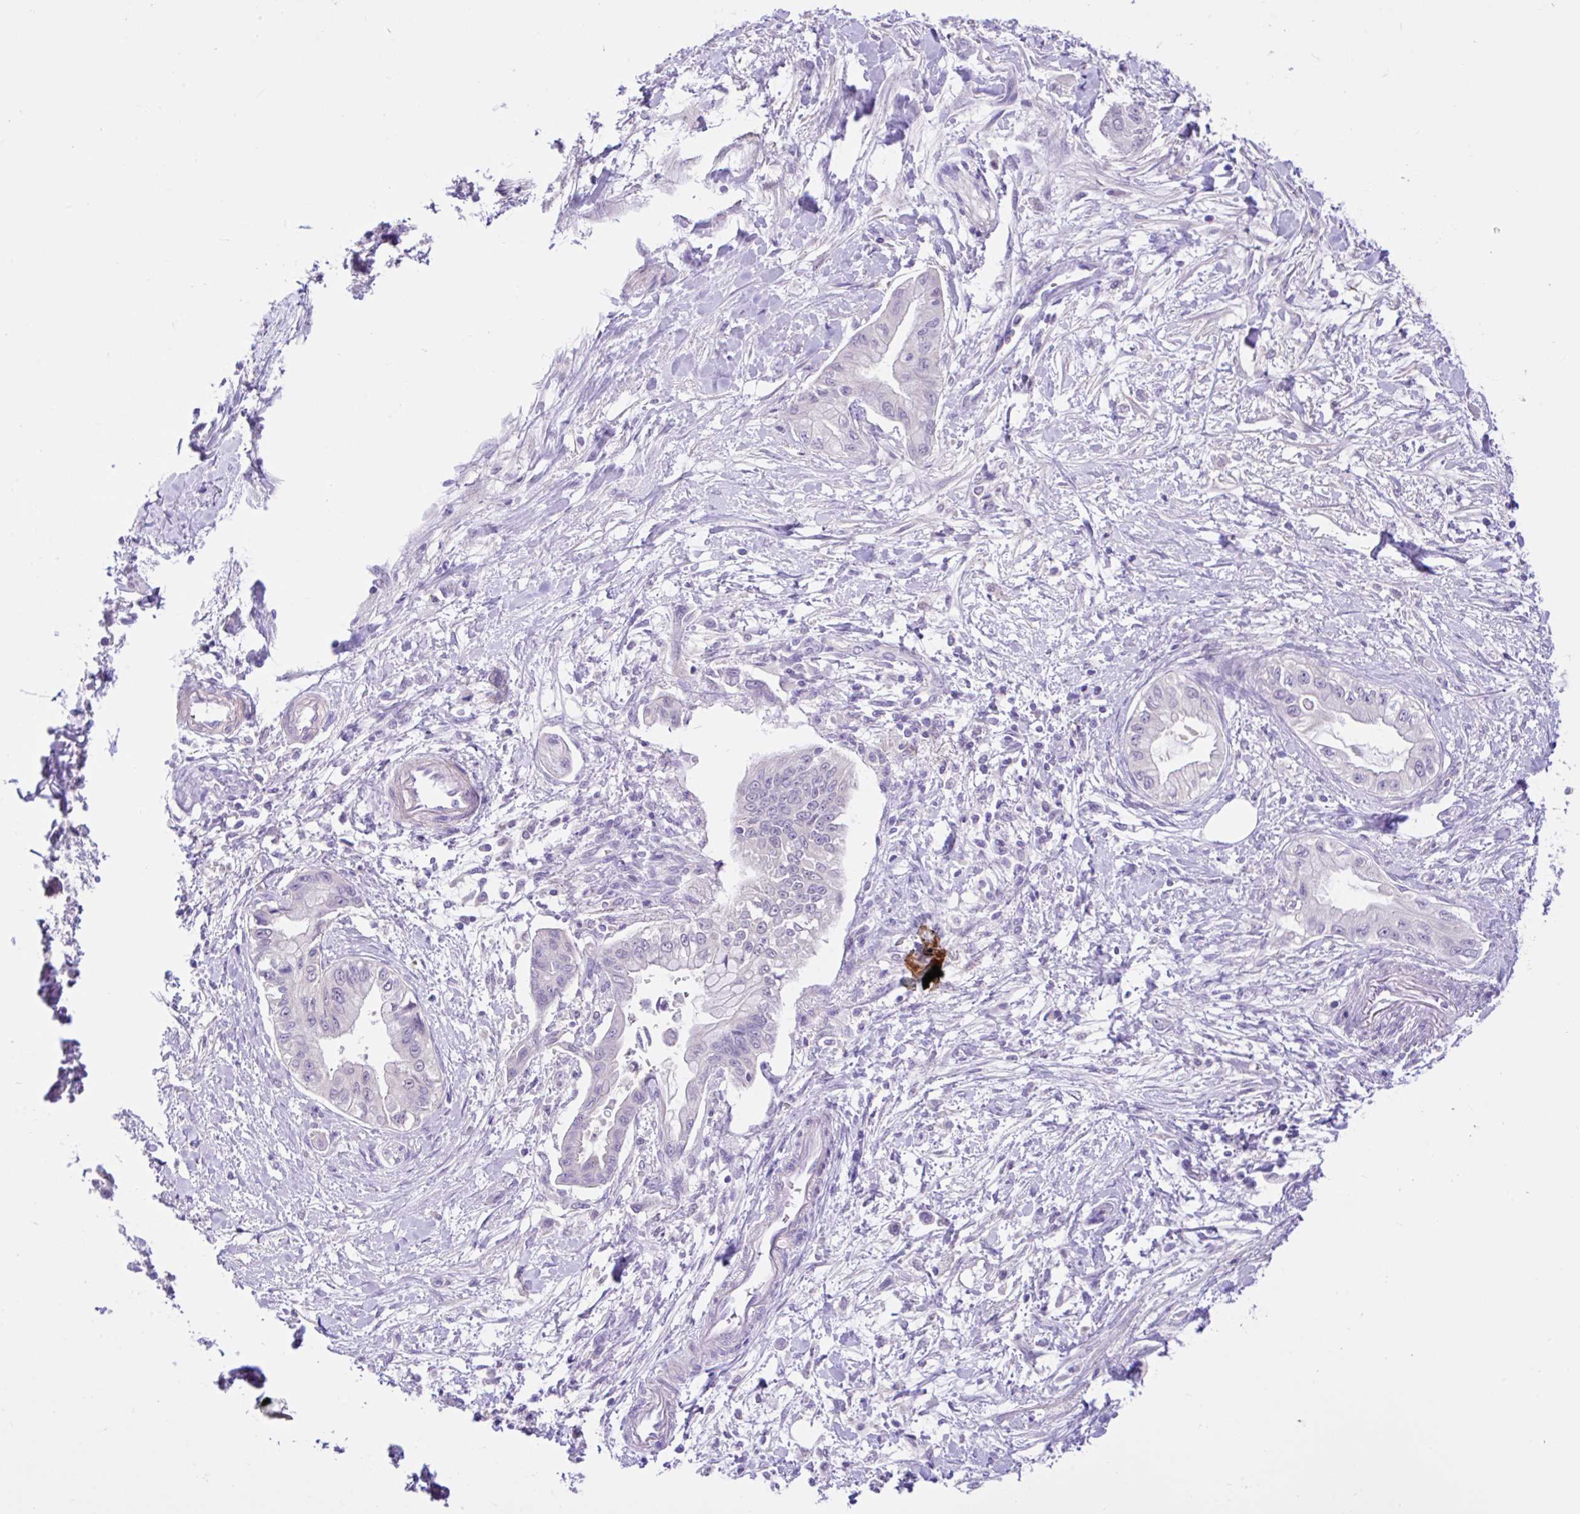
{"staining": {"intensity": "negative", "quantity": "none", "location": "none"}, "tissue": "pancreatic cancer", "cell_type": "Tumor cells", "image_type": "cancer", "snomed": [{"axis": "morphology", "description": "Adenocarcinoma, NOS"}, {"axis": "topography", "description": "Pancreas"}], "caption": "The histopathology image shows no significant positivity in tumor cells of pancreatic cancer (adenocarcinoma).", "gene": "ANO4", "patient": {"sex": "male", "age": 48}}